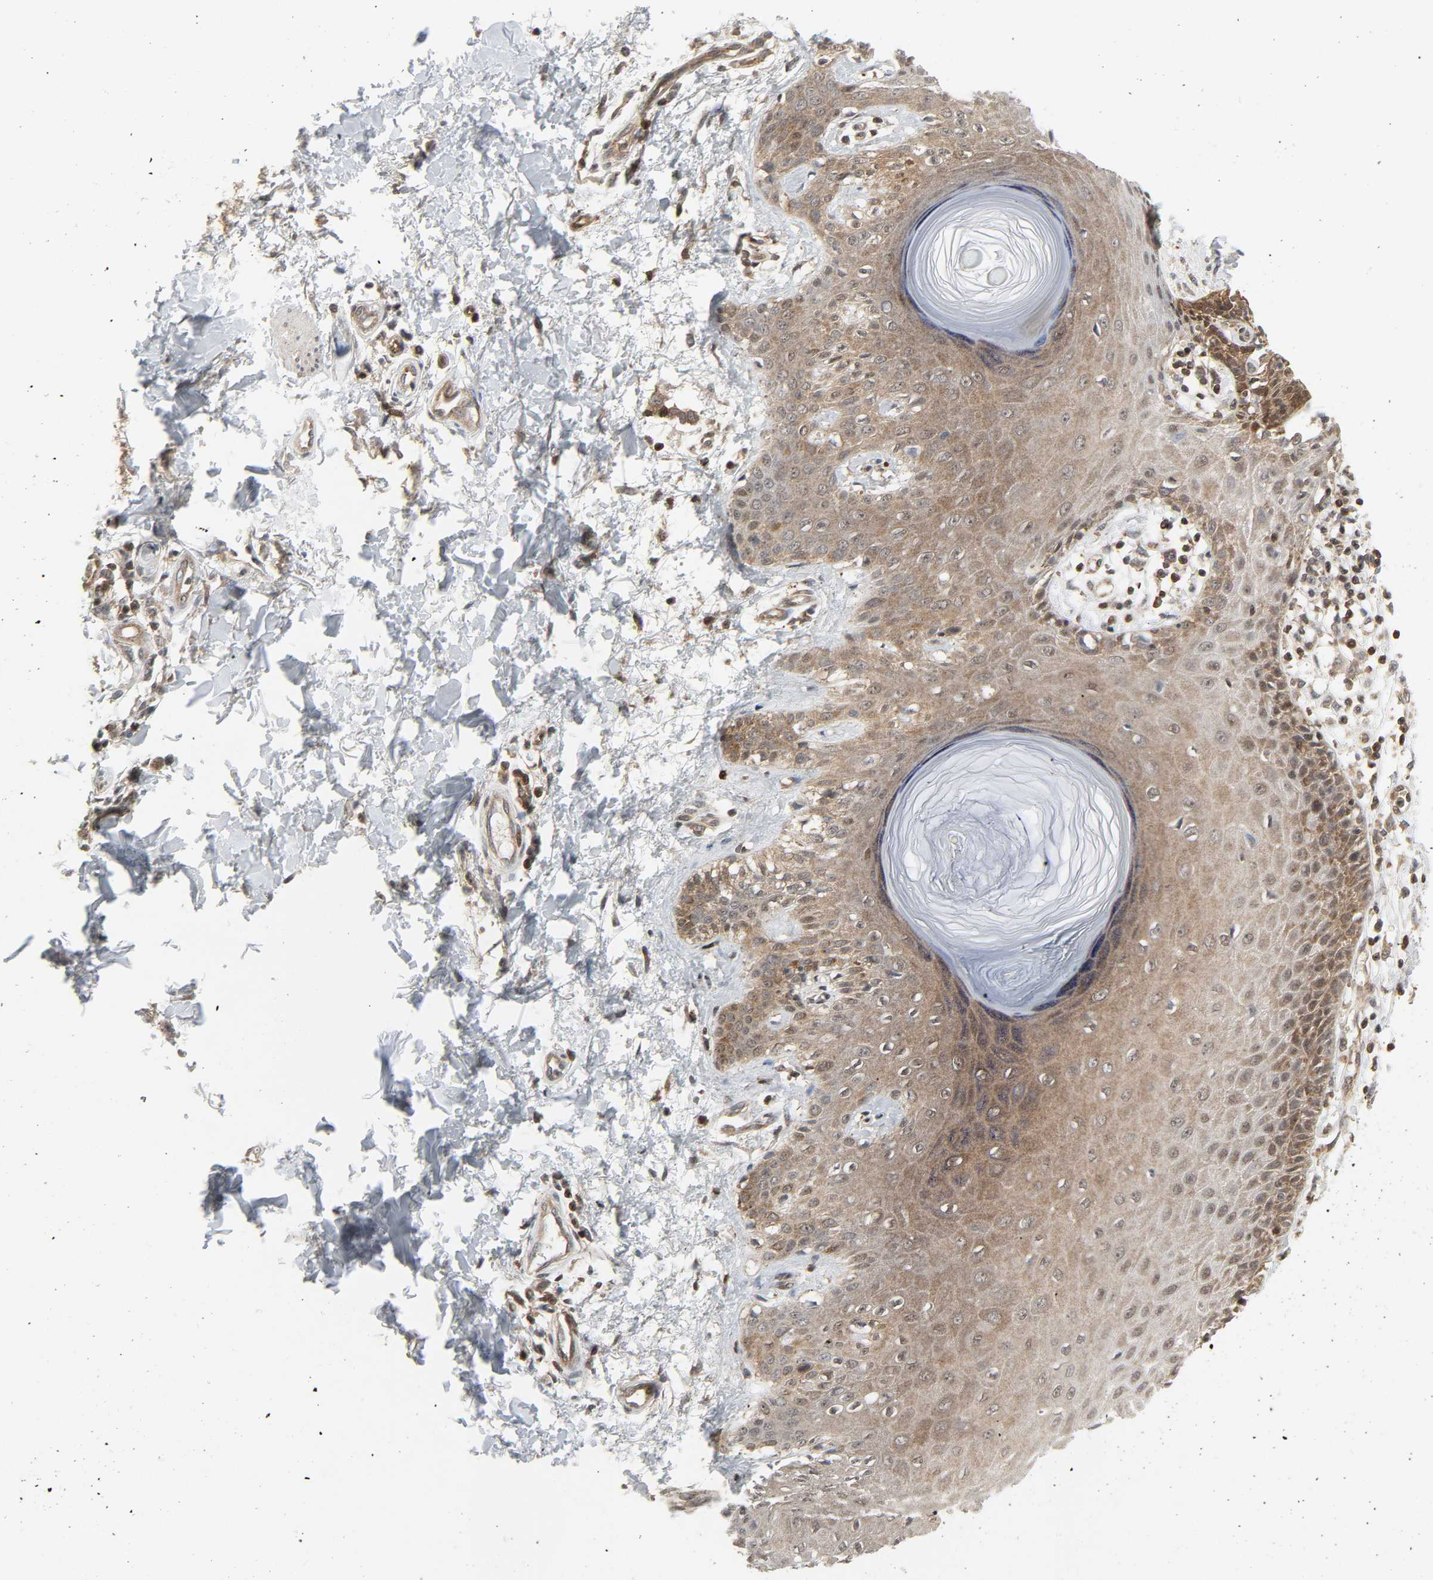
{"staining": {"intensity": "moderate", "quantity": ">75%", "location": "cytoplasmic/membranous"}, "tissue": "skin cancer", "cell_type": "Tumor cells", "image_type": "cancer", "snomed": [{"axis": "morphology", "description": "Basal cell carcinoma"}, {"axis": "topography", "description": "Skin"}], "caption": "About >75% of tumor cells in human skin cancer show moderate cytoplasmic/membranous protein positivity as visualized by brown immunohistochemical staining.", "gene": "GSK3A", "patient": {"sex": "male", "age": 67}}